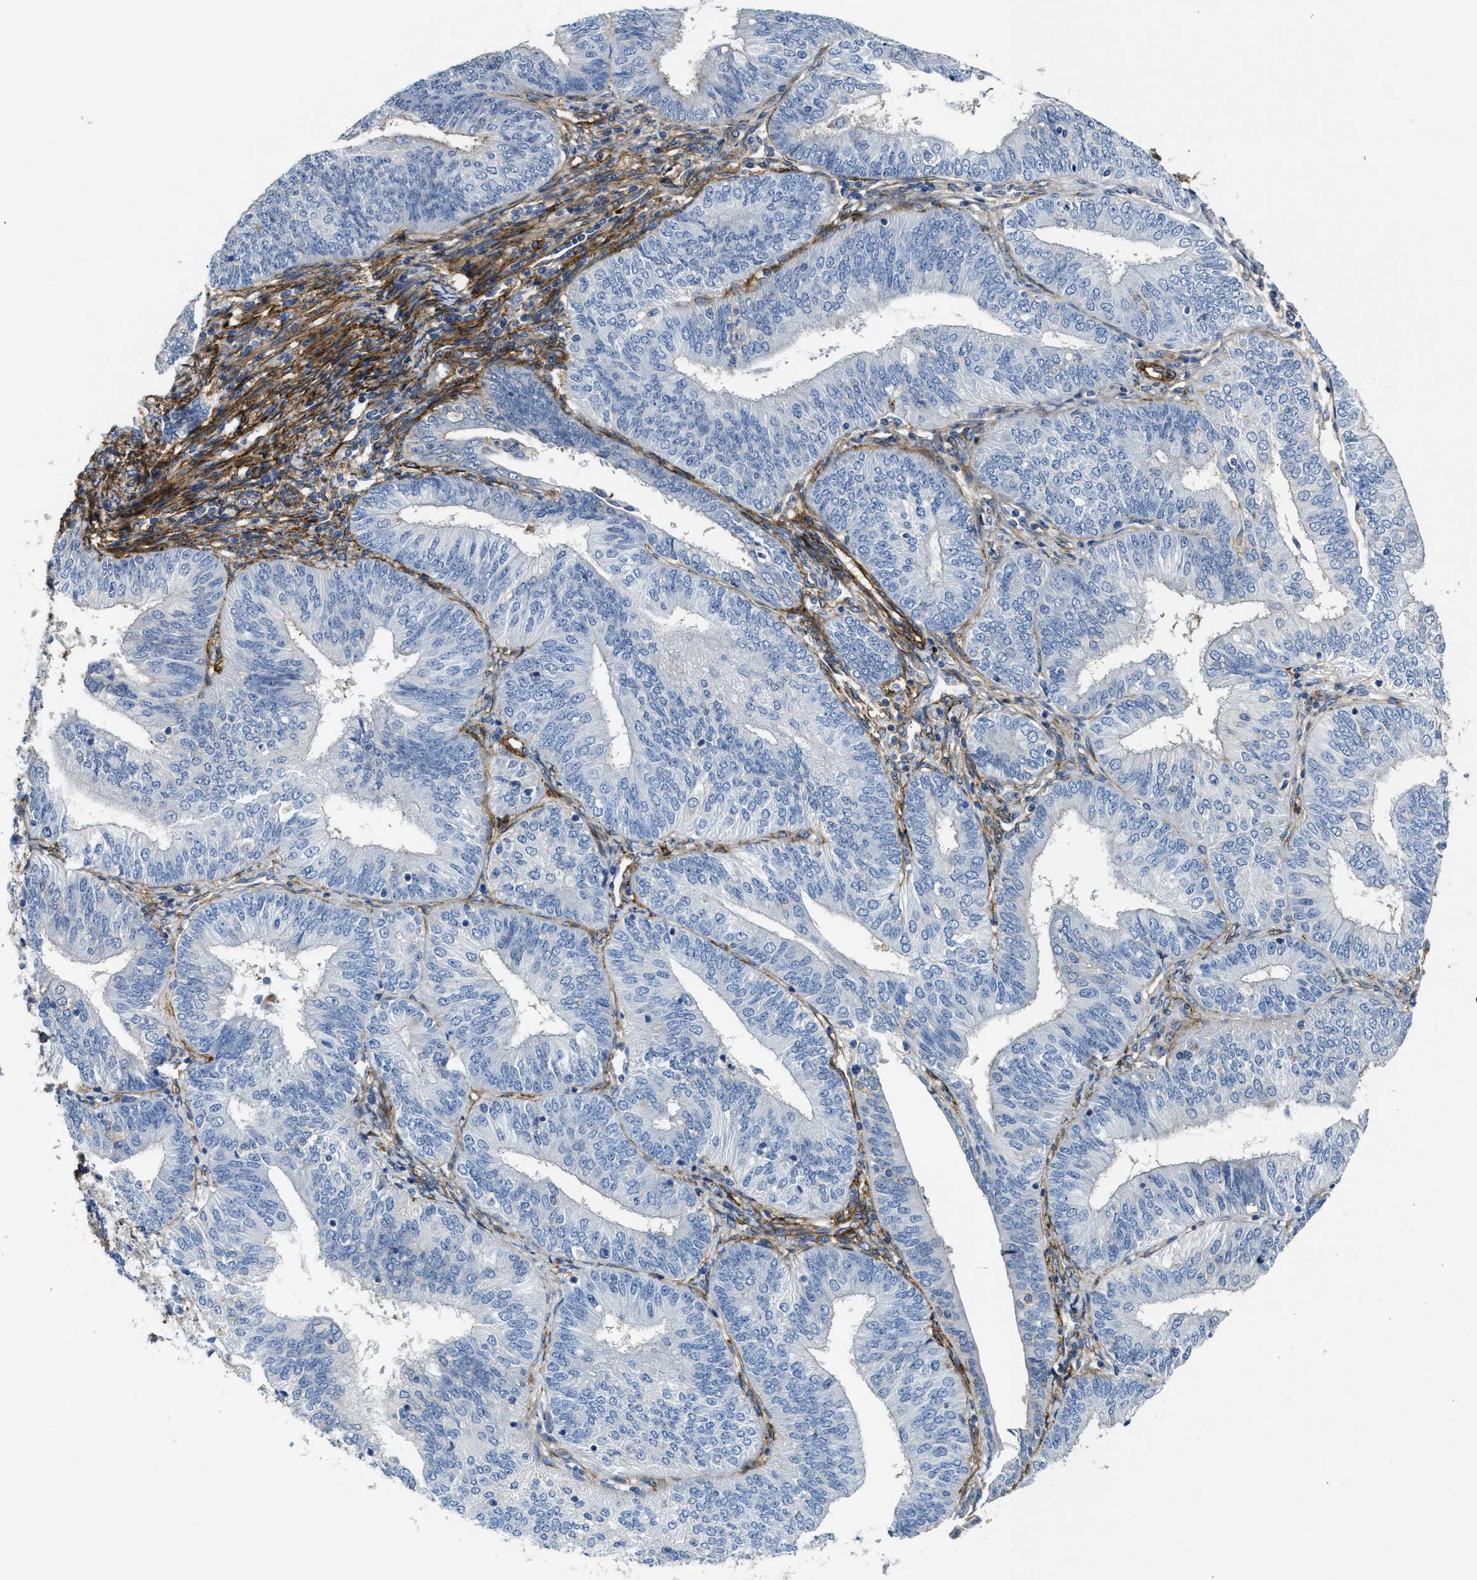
{"staining": {"intensity": "negative", "quantity": "none", "location": "none"}, "tissue": "endometrial cancer", "cell_type": "Tumor cells", "image_type": "cancer", "snomed": [{"axis": "morphology", "description": "Adenocarcinoma, NOS"}, {"axis": "topography", "description": "Endometrium"}], "caption": "Immunohistochemical staining of human endometrial adenocarcinoma displays no significant expression in tumor cells.", "gene": "NAB1", "patient": {"sex": "female", "age": 58}}